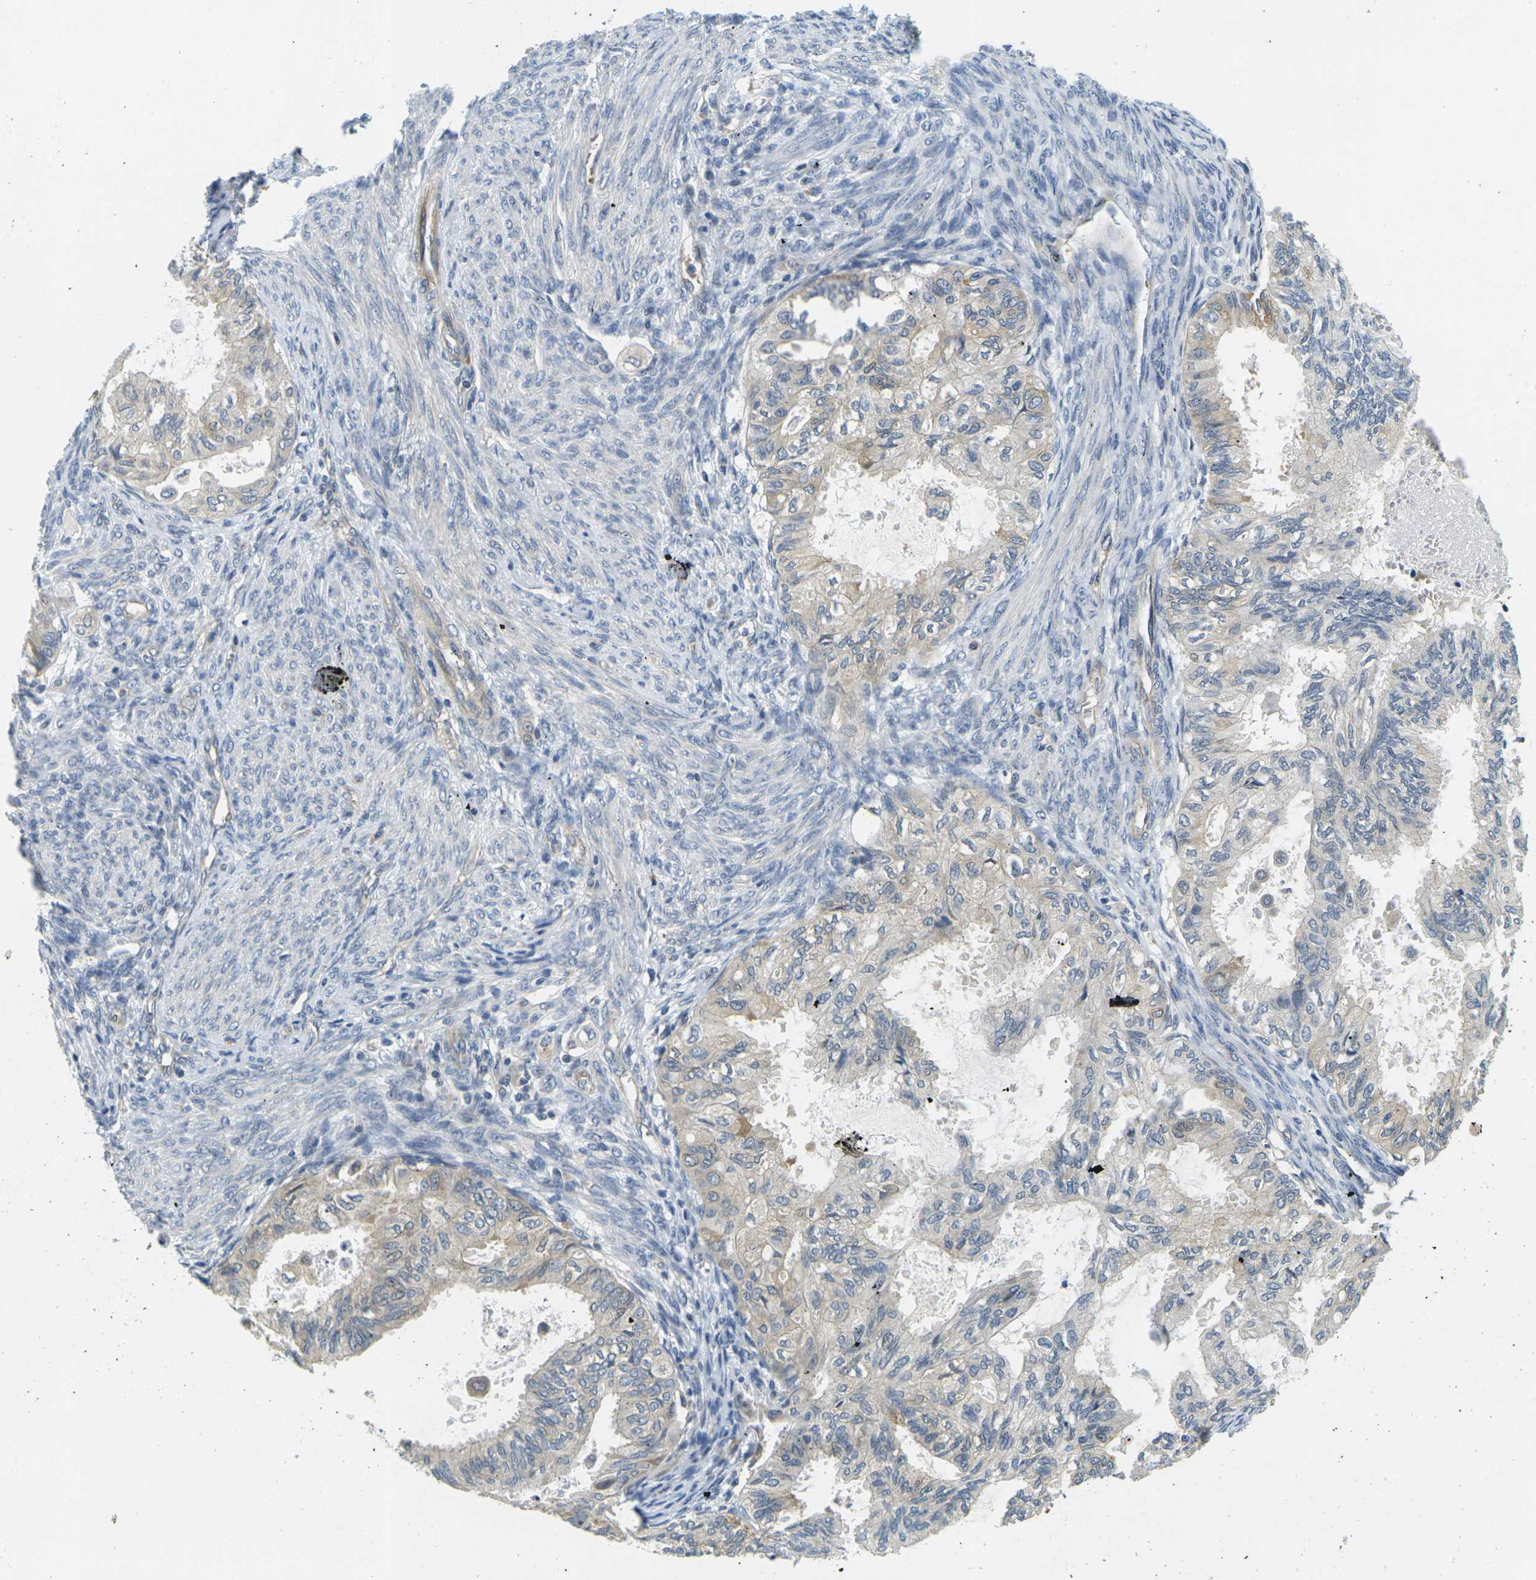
{"staining": {"intensity": "weak", "quantity": "25%-75%", "location": "cytoplasmic/membranous"}, "tissue": "cervical cancer", "cell_type": "Tumor cells", "image_type": "cancer", "snomed": [{"axis": "morphology", "description": "Normal tissue, NOS"}, {"axis": "morphology", "description": "Adenocarcinoma, NOS"}, {"axis": "topography", "description": "Cervix"}, {"axis": "topography", "description": "Endometrium"}], "caption": "Cervical cancer (adenocarcinoma) was stained to show a protein in brown. There is low levels of weak cytoplasmic/membranous positivity in about 25%-75% of tumor cells.", "gene": "MINAR2", "patient": {"sex": "female", "age": 86}}